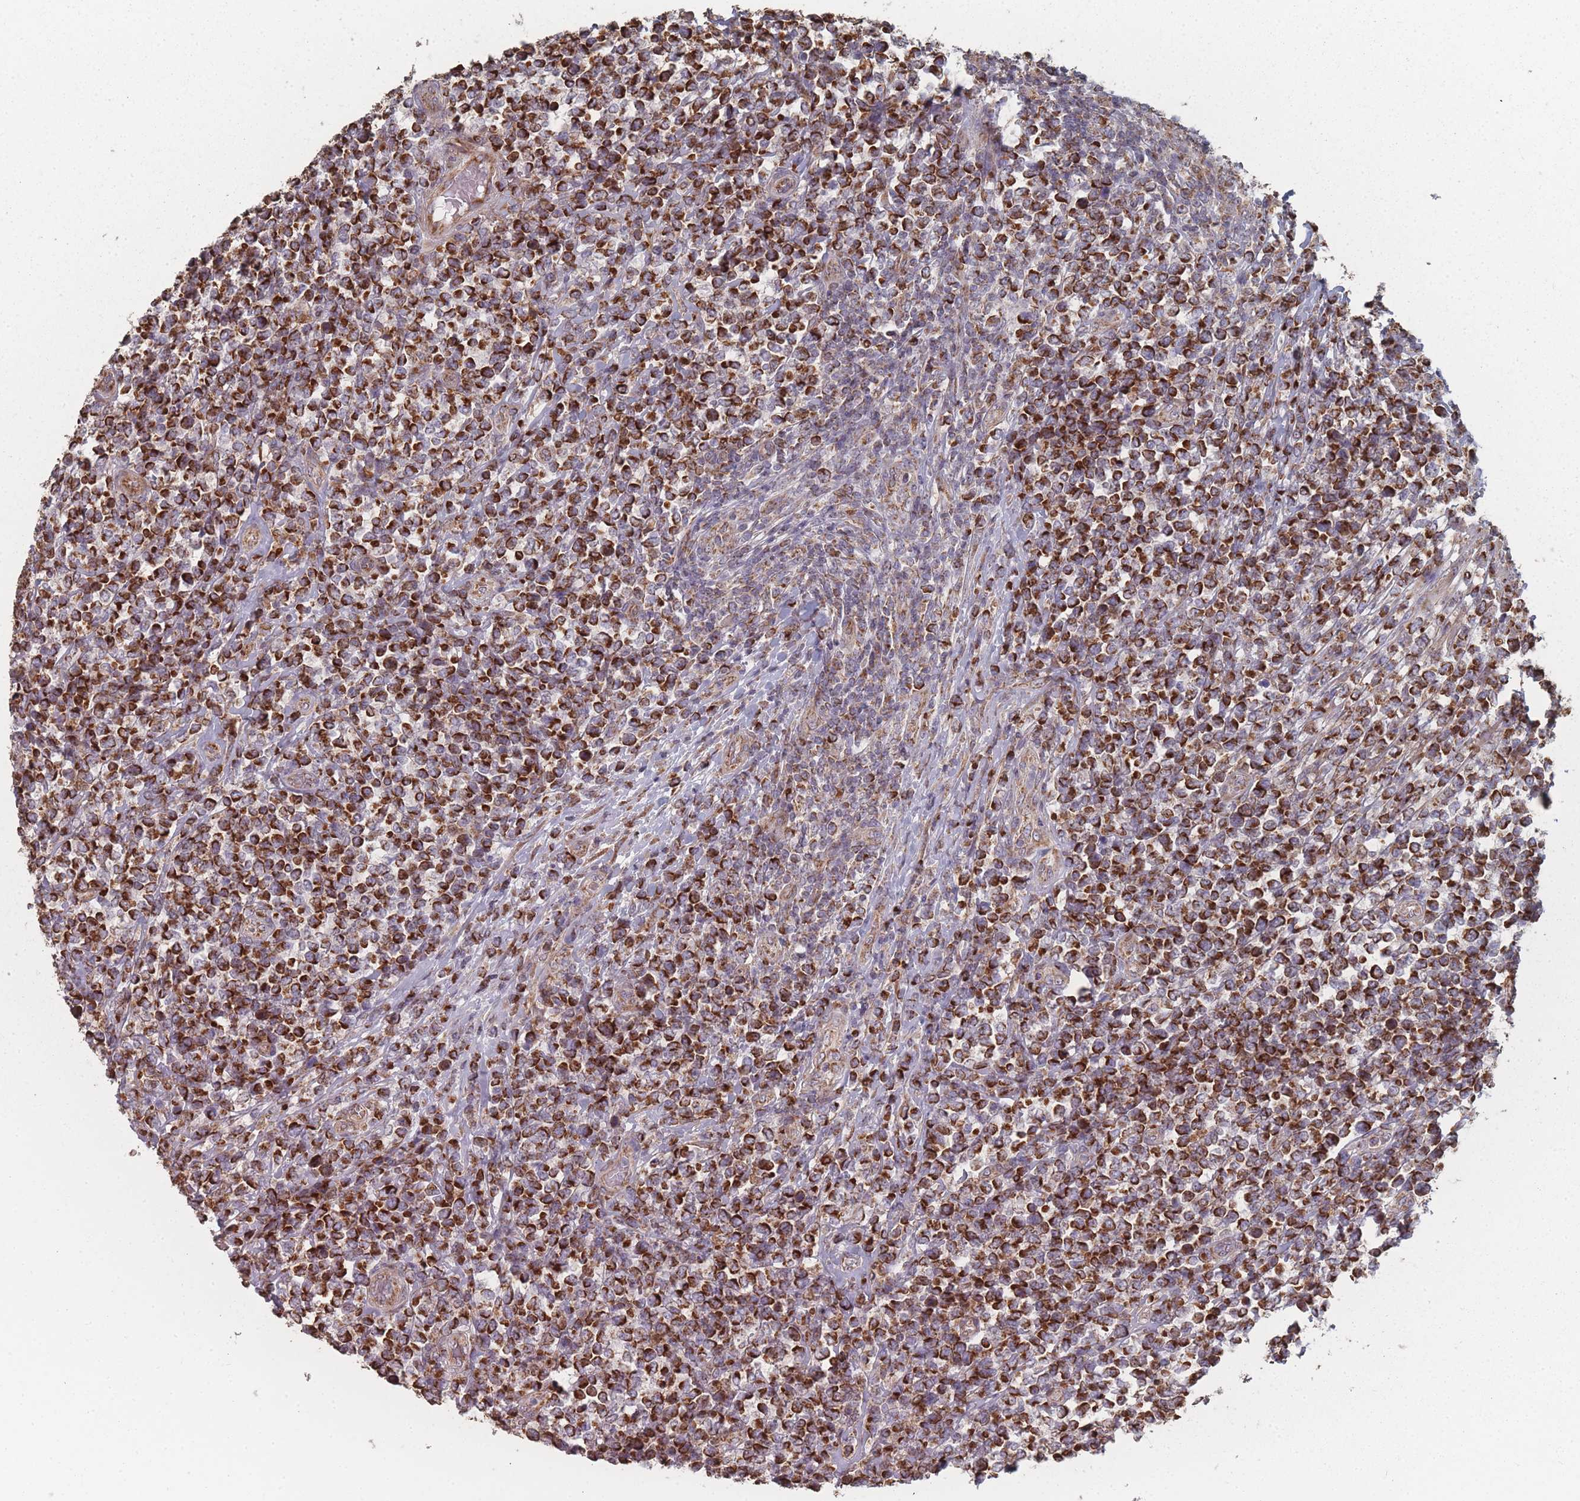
{"staining": {"intensity": "strong", "quantity": ">75%", "location": "cytoplasmic/membranous"}, "tissue": "lymphoma", "cell_type": "Tumor cells", "image_type": "cancer", "snomed": [{"axis": "morphology", "description": "Malignant lymphoma, non-Hodgkin's type, High grade"}, {"axis": "topography", "description": "Soft tissue"}], "caption": "Protein expression analysis of human malignant lymphoma, non-Hodgkin's type (high-grade) reveals strong cytoplasmic/membranous expression in approximately >75% of tumor cells.", "gene": "PSMB3", "patient": {"sex": "female", "age": 56}}